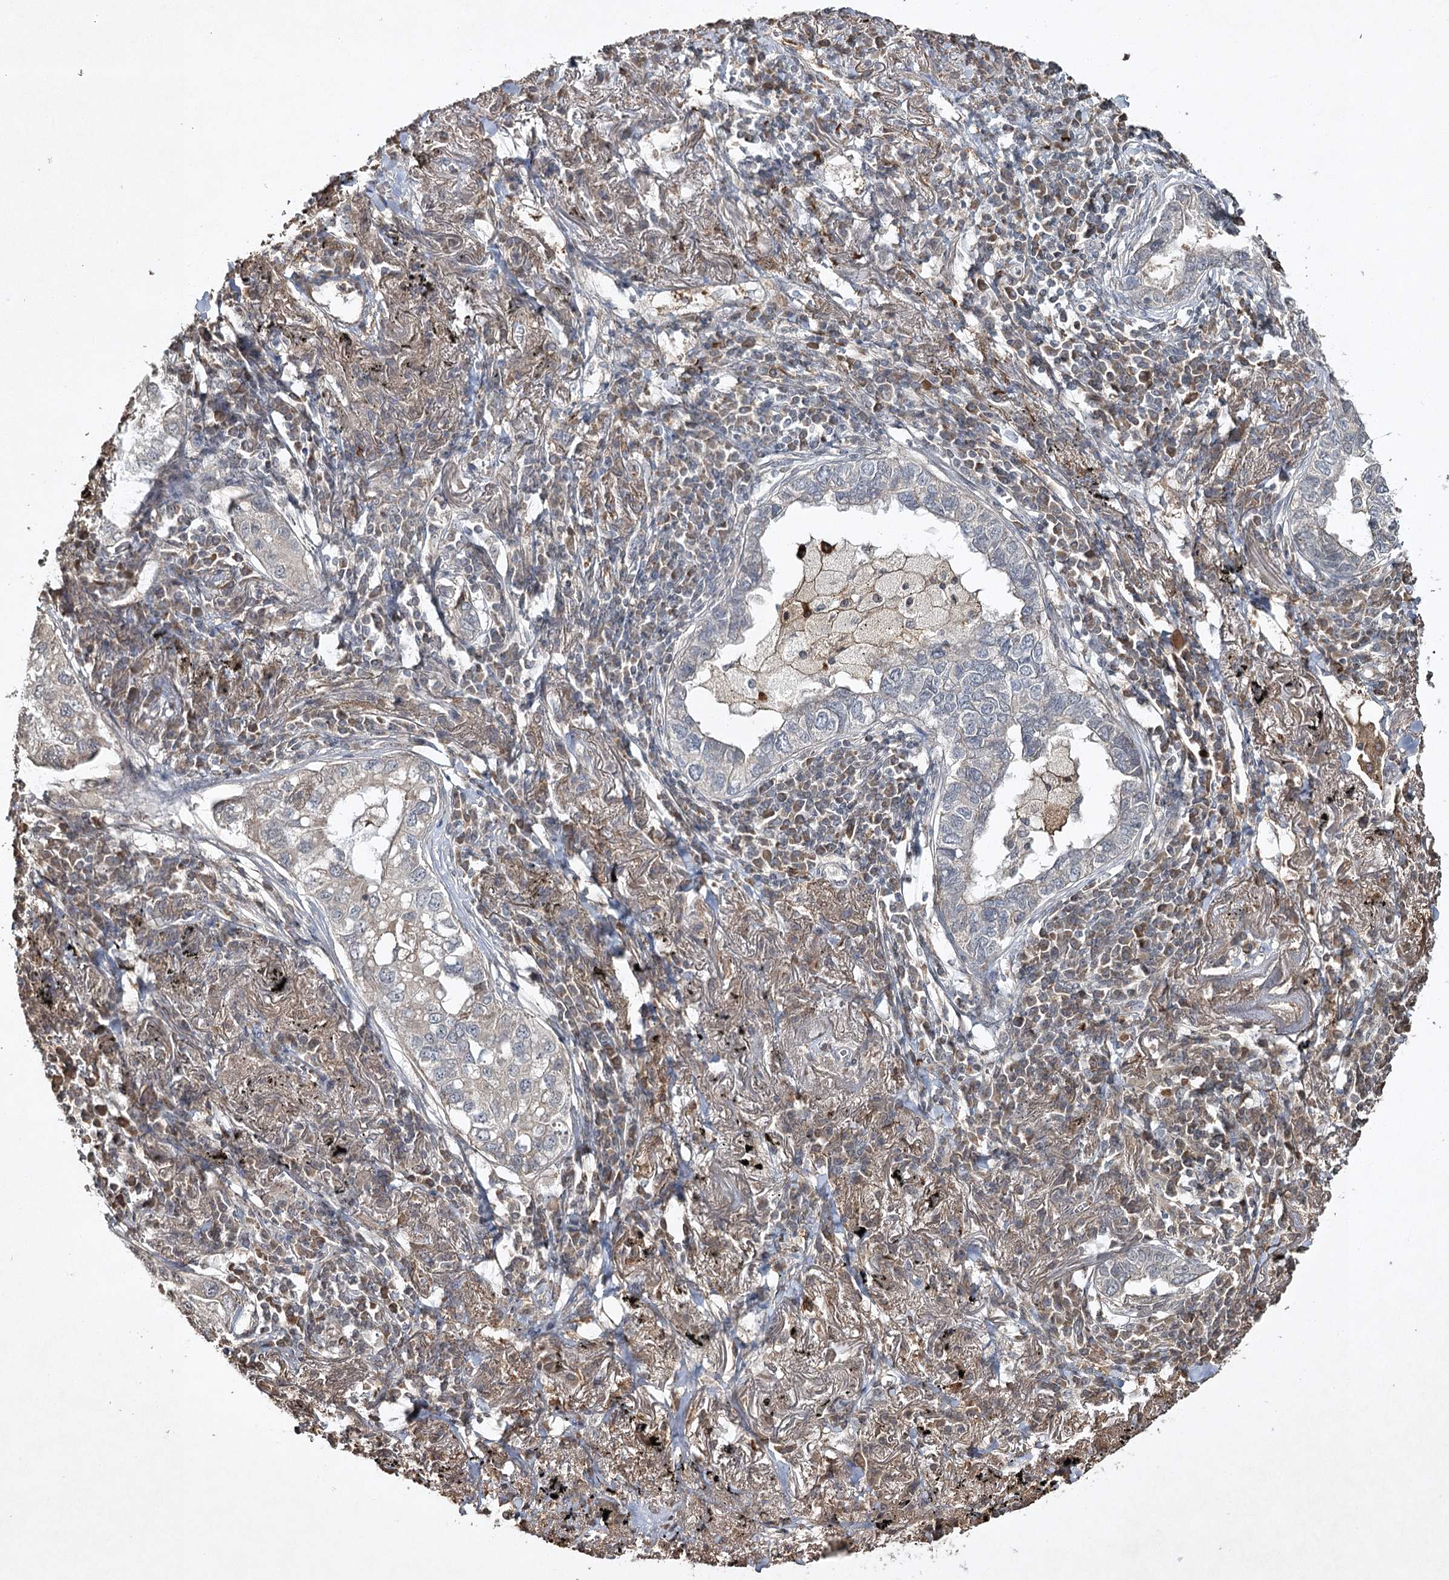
{"staining": {"intensity": "negative", "quantity": "none", "location": "none"}, "tissue": "lung cancer", "cell_type": "Tumor cells", "image_type": "cancer", "snomed": [{"axis": "morphology", "description": "Adenocarcinoma, NOS"}, {"axis": "topography", "description": "Lung"}], "caption": "The immunohistochemistry histopathology image has no significant expression in tumor cells of lung cancer (adenocarcinoma) tissue.", "gene": "CYP2B6", "patient": {"sex": "male", "age": 65}}